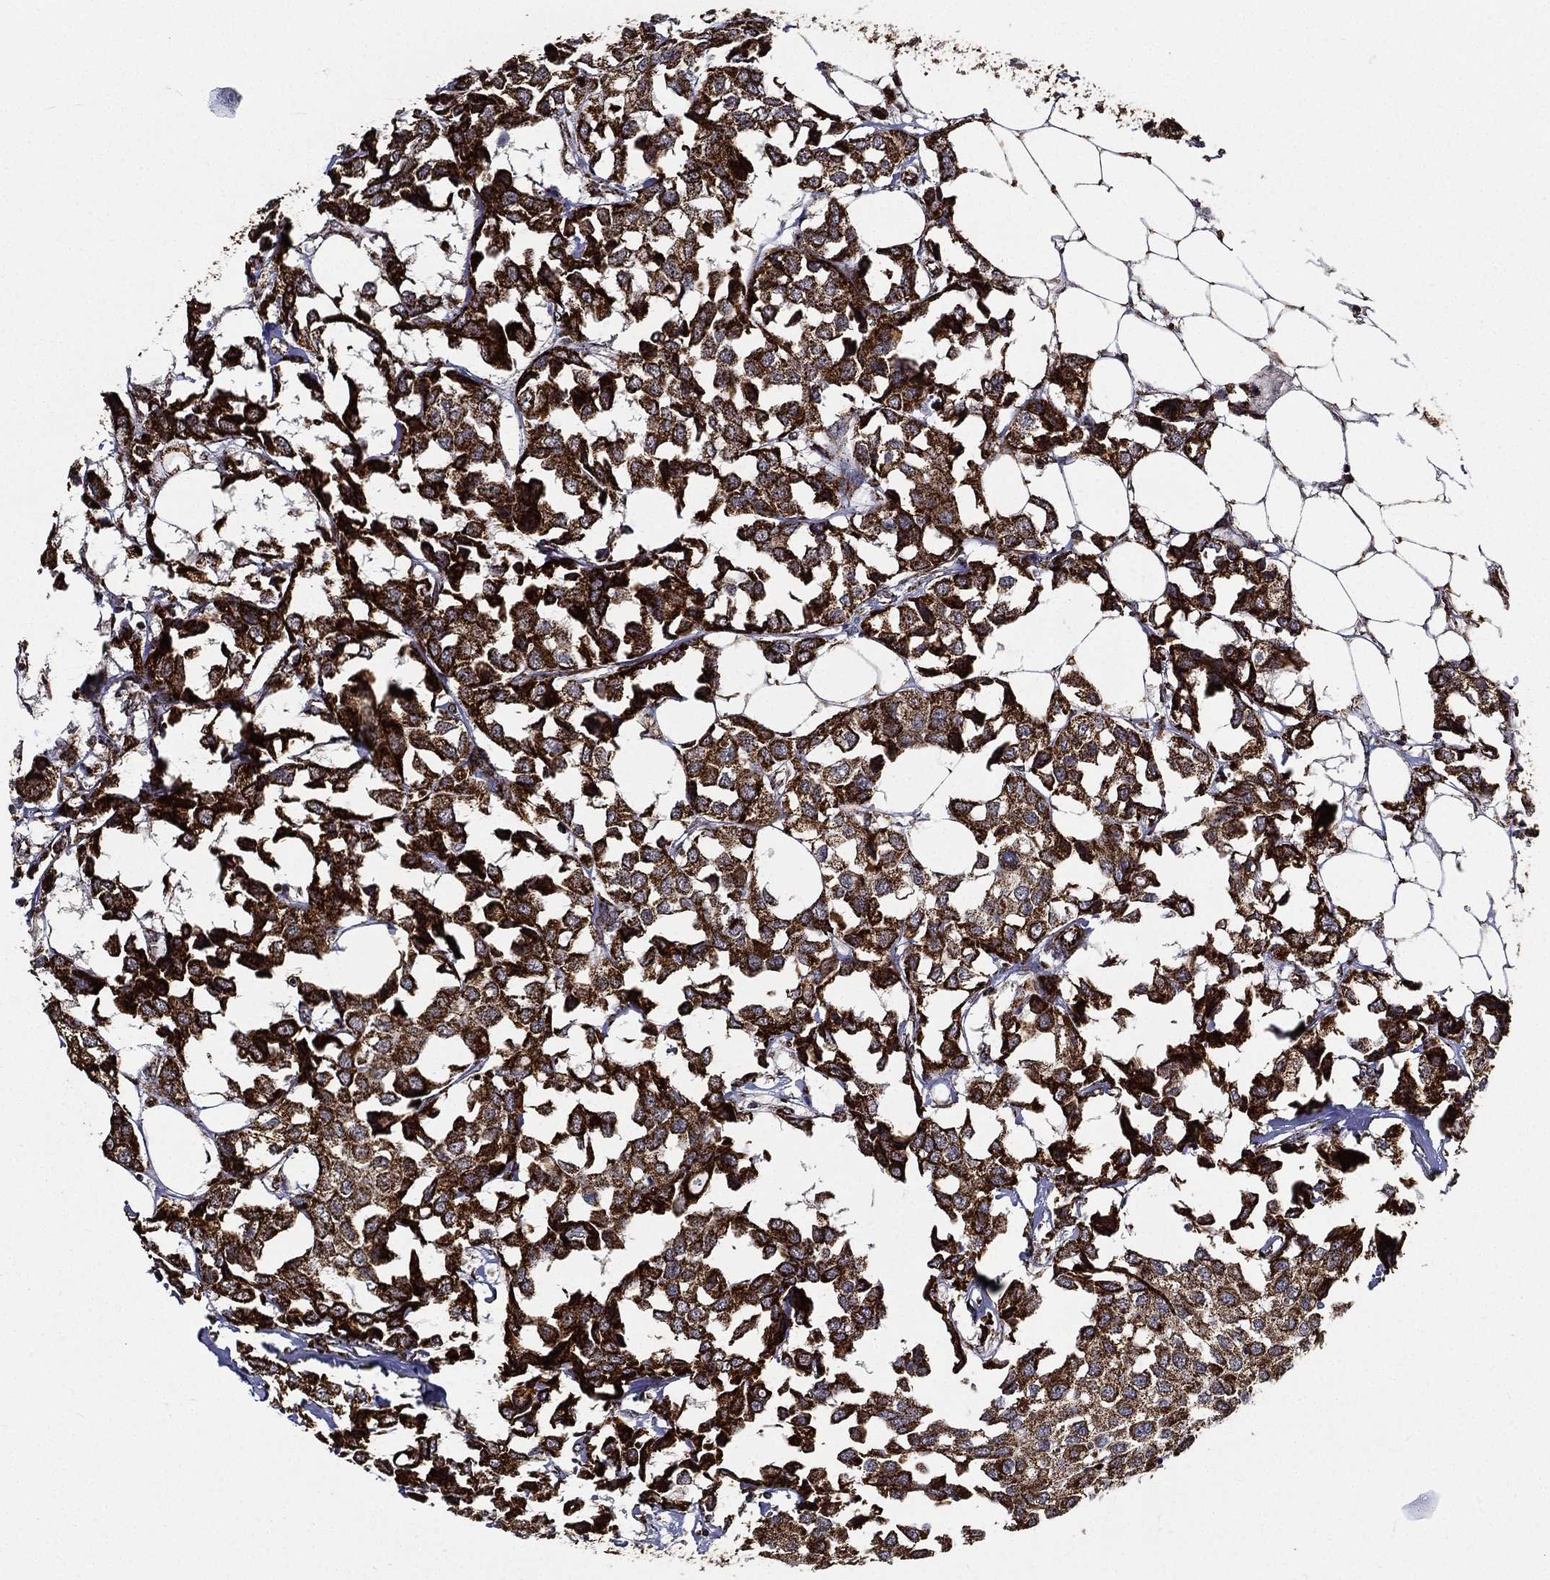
{"staining": {"intensity": "strong", "quantity": ">75%", "location": "cytoplasmic/membranous"}, "tissue": "breast cancer", "cell_type": "Tumor cells", "image_type": "cancer", "snomed": [{"axis": "morphology", "description": "Duct carcinoma"}, {"axis": "topography", "description": "Breast"}], "caption": "An immunohistochemistry (IHC) micrograph of tumor tissue is shown. Protein staining in brown labels strong cytoplasmic/membranous positivity in invasive ductal carcinoma (breast) within tumor cells.", "gene": "NDUFAB1", "patient": {"sex": "female", "age": 80}}